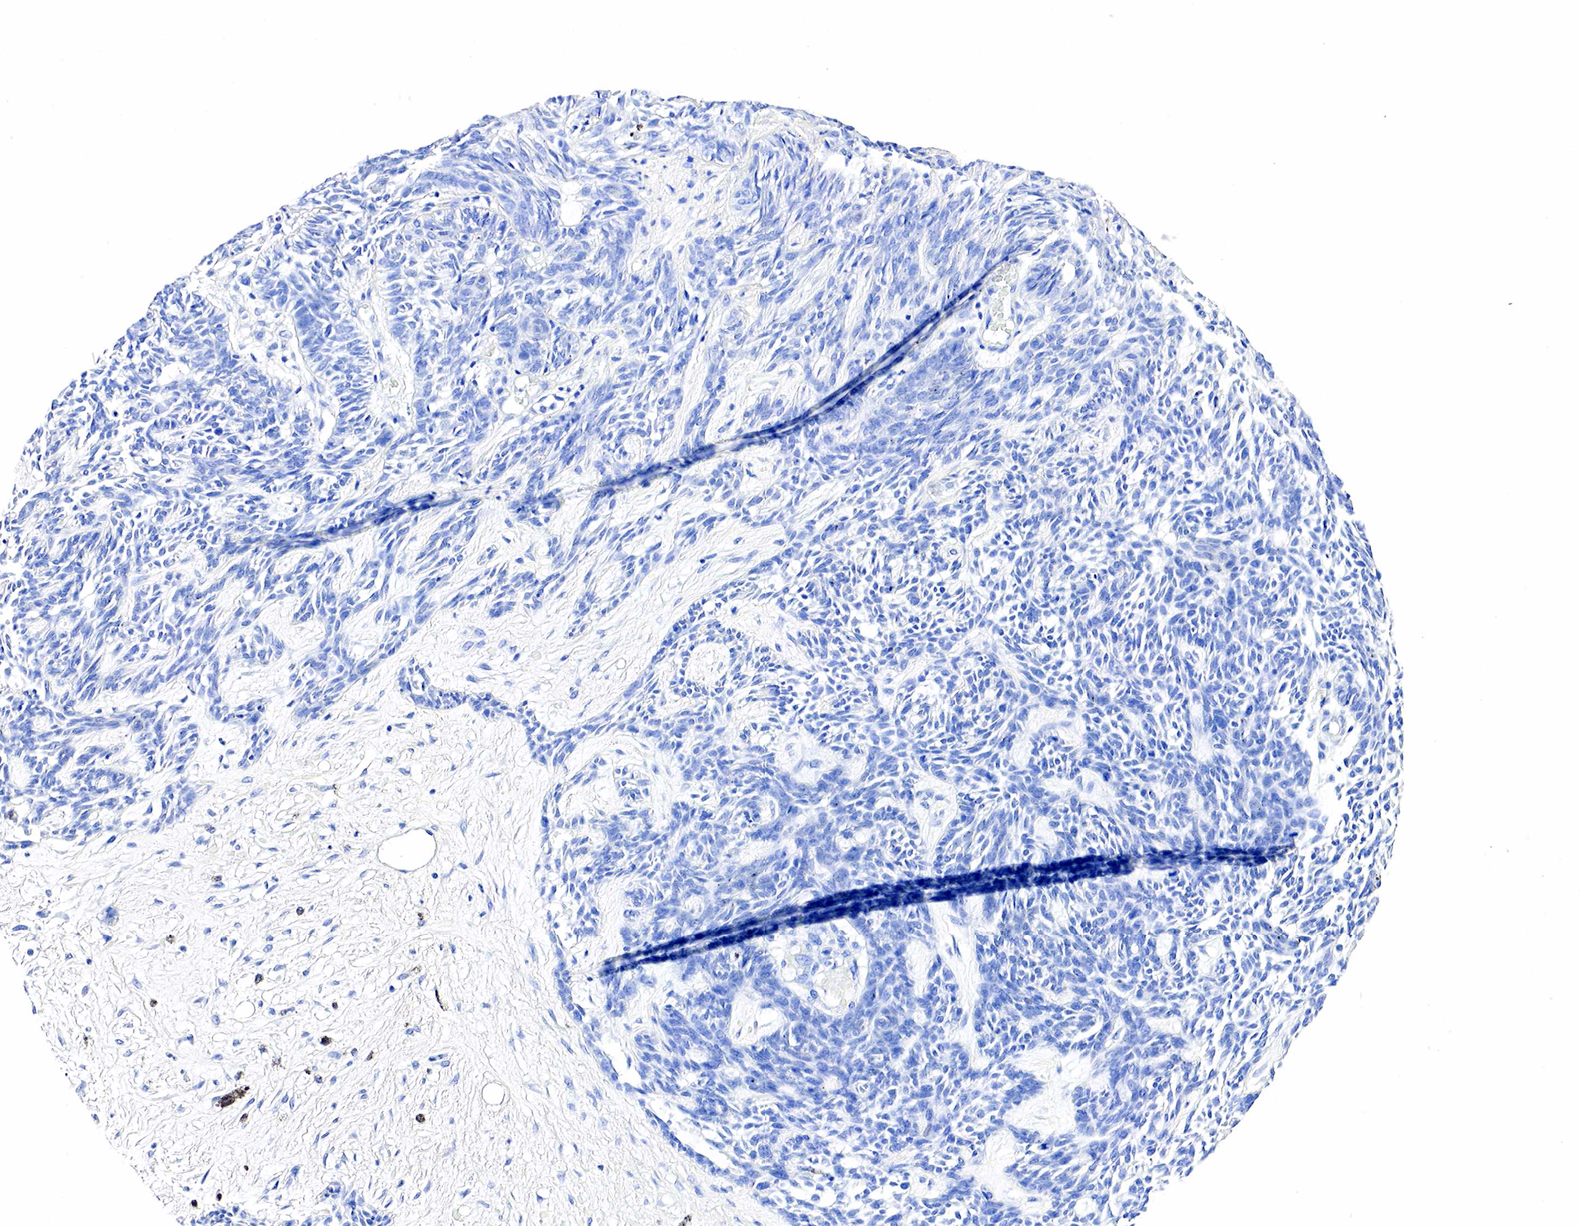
{"staining": {"intensity": "negative", "quantity": "none", "location": "none"}, "tissue": "skin cancer", "cell_type": "Tumor cells", "image_type": "cancer", "snomed": [{"axis": "morphology", "description": "Basal cell carcinoma"}, {"axis": "topography", "description": "Skin"}], "caption": "IHC photomicrograph of basal cell carcinoma (skin) stained for a protein (brown), which displays no positivity in tumor cells.", "gene": "ACP3", "patient": {"sex": "male", "age": 58}}